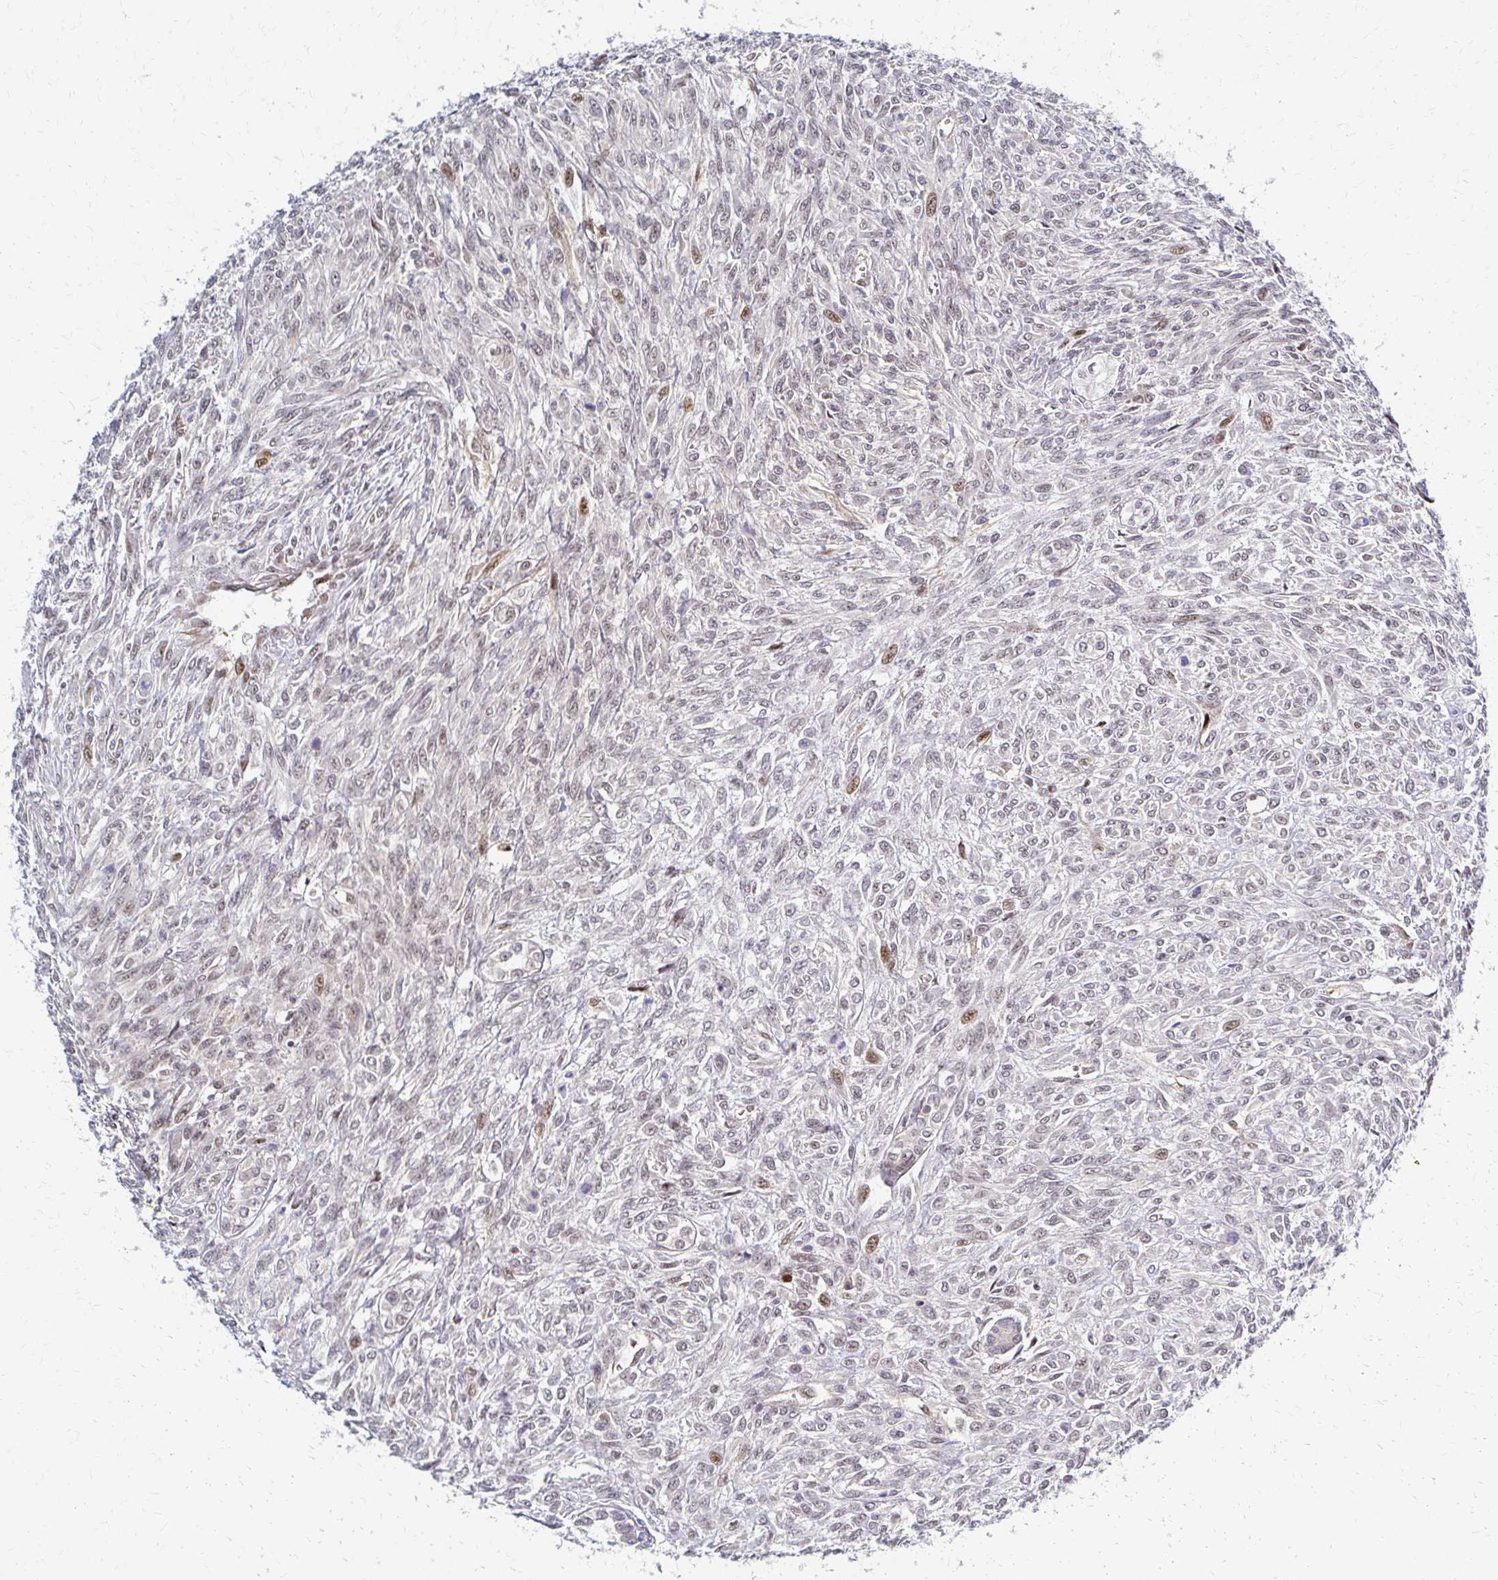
{"staining": {"intensity": "moderate", "quantity": "<25%", "location": "nuclear"}, "tissue": "renal cancer", "cell_type": "Tumor cells", "image_type": "cancer", "snomed": [{"axis": "morphology", "description": "Adenocarcinoma, NOS"}, {"axis": "topography", "description": "Kidney"}], "caption": "Renal adenocarcinoma was stained to show a protein in brown. There is low levels of moderate nuclear staining in about <25% of tumor cells. (Stains: DAB (3,3'-diaminobenzidine) in brown, nuclei in blue, Microscopy: brightfield microscopy at high magnification).", "gene": "PSMD7", "patient": {"sex": "male", "age": 58}}